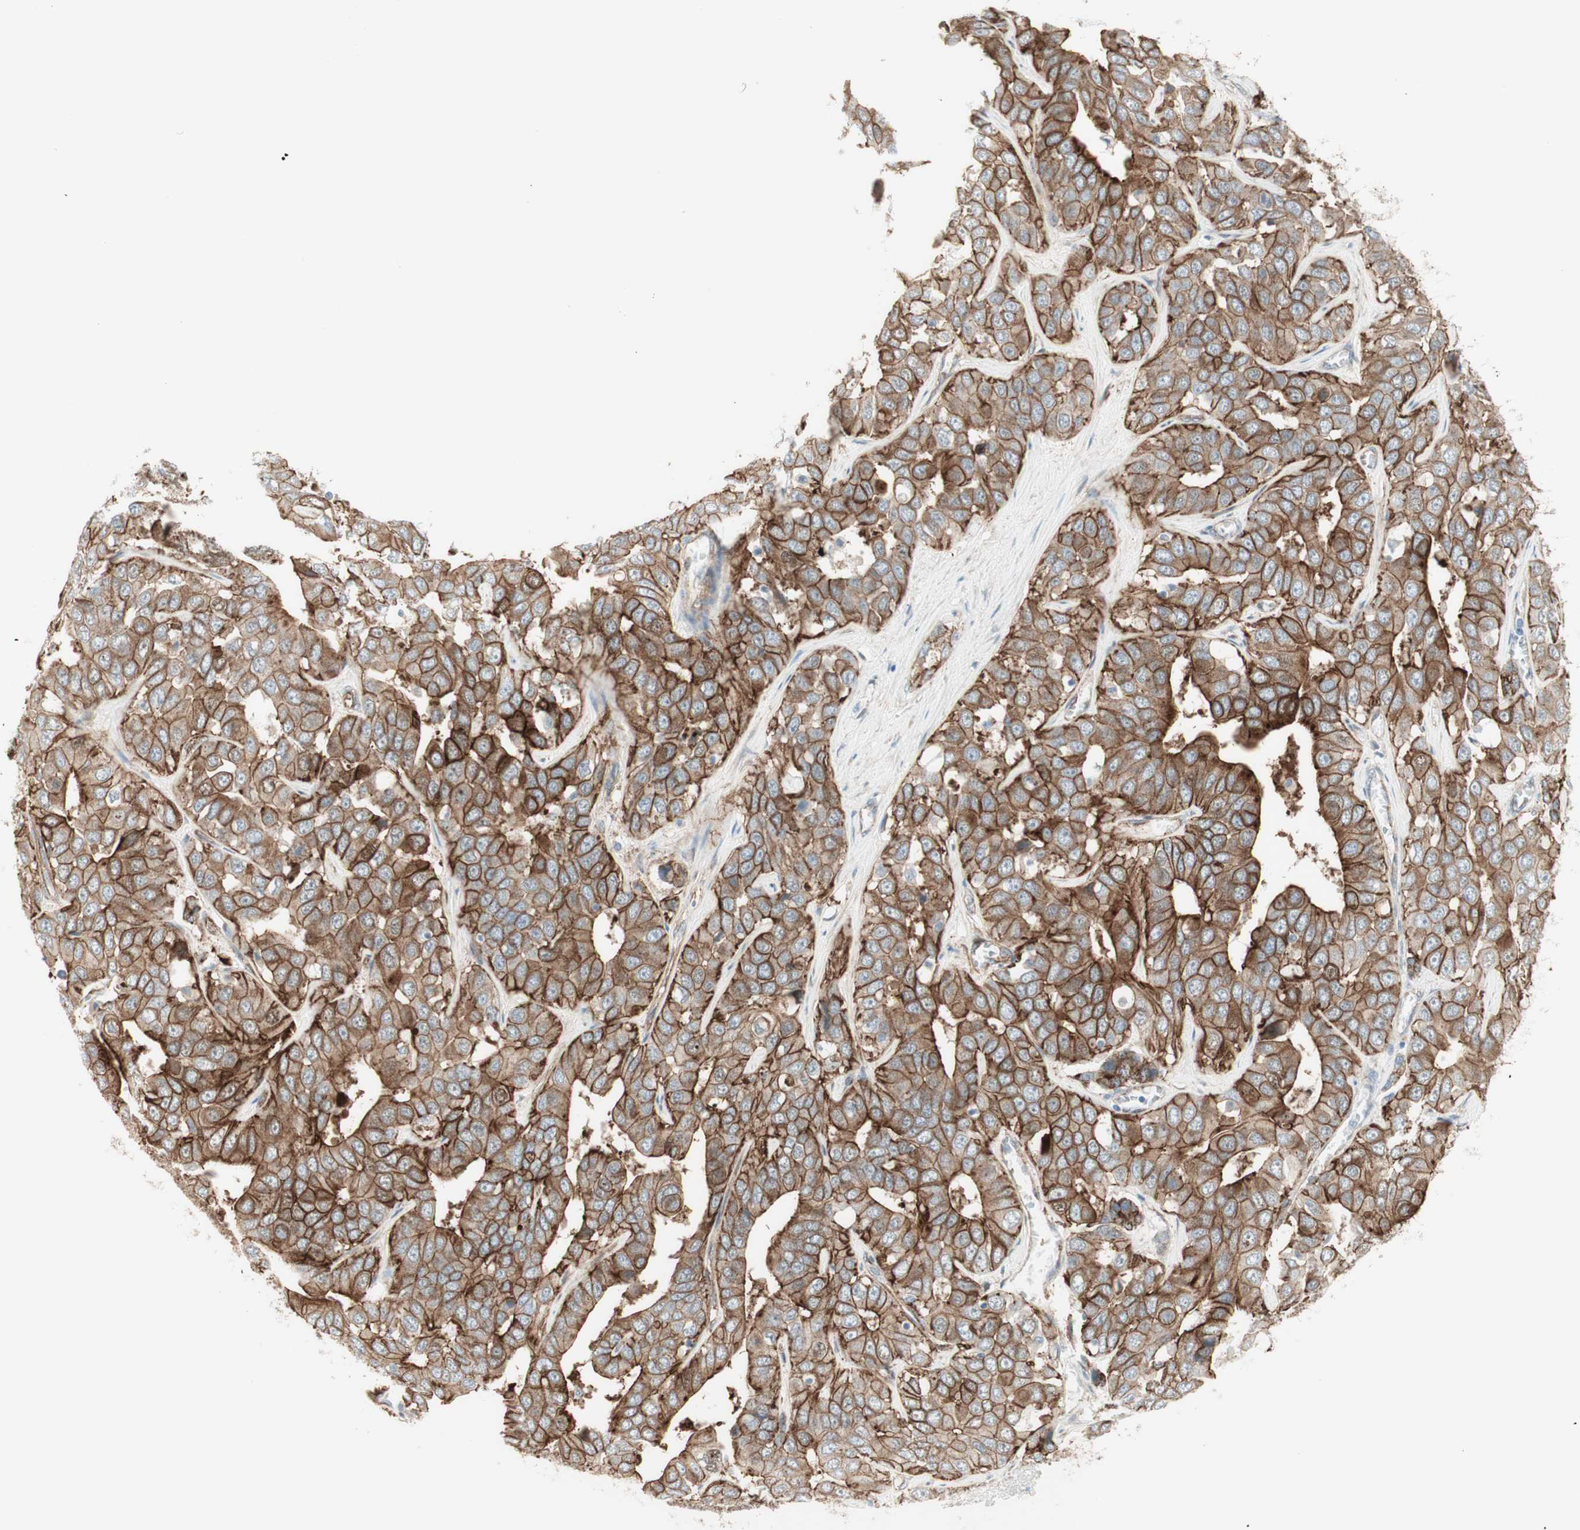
{"staining": {"intensity": "strong", "quantity": "25%-75%", "location": "cytoplasmic/membranous"}, "tissue": "liver cancer", "cell_type": "Tumor cells", "image_type": "cancer", "snomed": [{"axis": "morphology", "description": "Cholangiocarcinoma"}, {"axis": "topography", "description": "Liver"}], "caption": "About 25%-75% of tumor cells in human cholangiocarcinoma (liver) show strong cytoplasmic/membranous protein positivity as visualized by brown immunohistochemical staining.", "gene": "MYO6", "patient": {"sex": "female", "age": 52}}